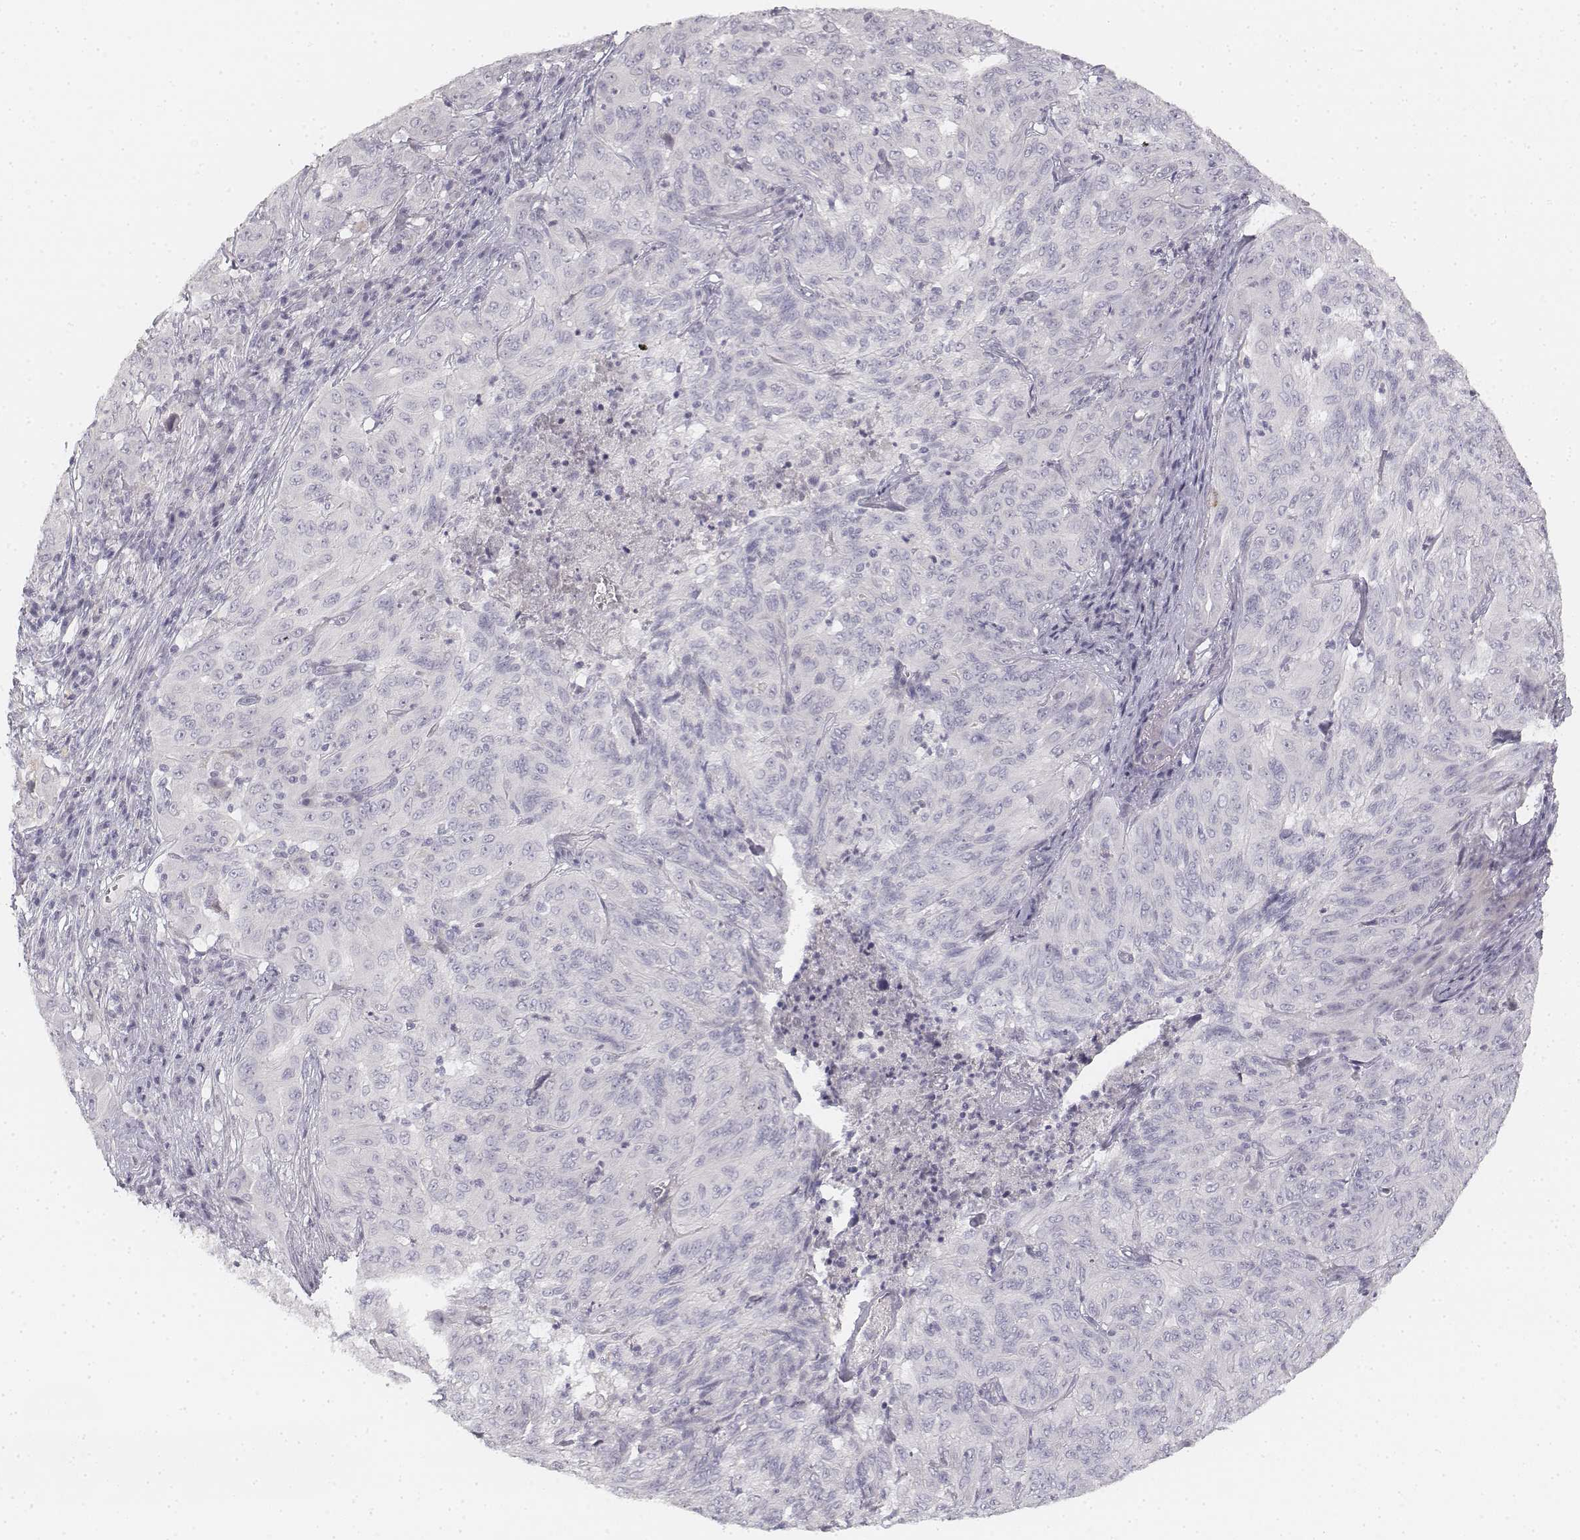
{"staining": {"intensity": "negative", "quantity": "none", "location": "none"}, "tissue": "pancreatic cancer", "cell_type": "Tumor cells", "image_type": "cancer", "snomed": [{"axis": "morphology", "description": "Adenocarcinoma, NOS"}, {"axis": "topography", "description": "Pancreas"}], "caption": "Histopathology image shows no significant protein staining in tumor cells of pancreatic cancer.", "gene": "DSG4", "patient": {"sex": "male", "age": 63}}